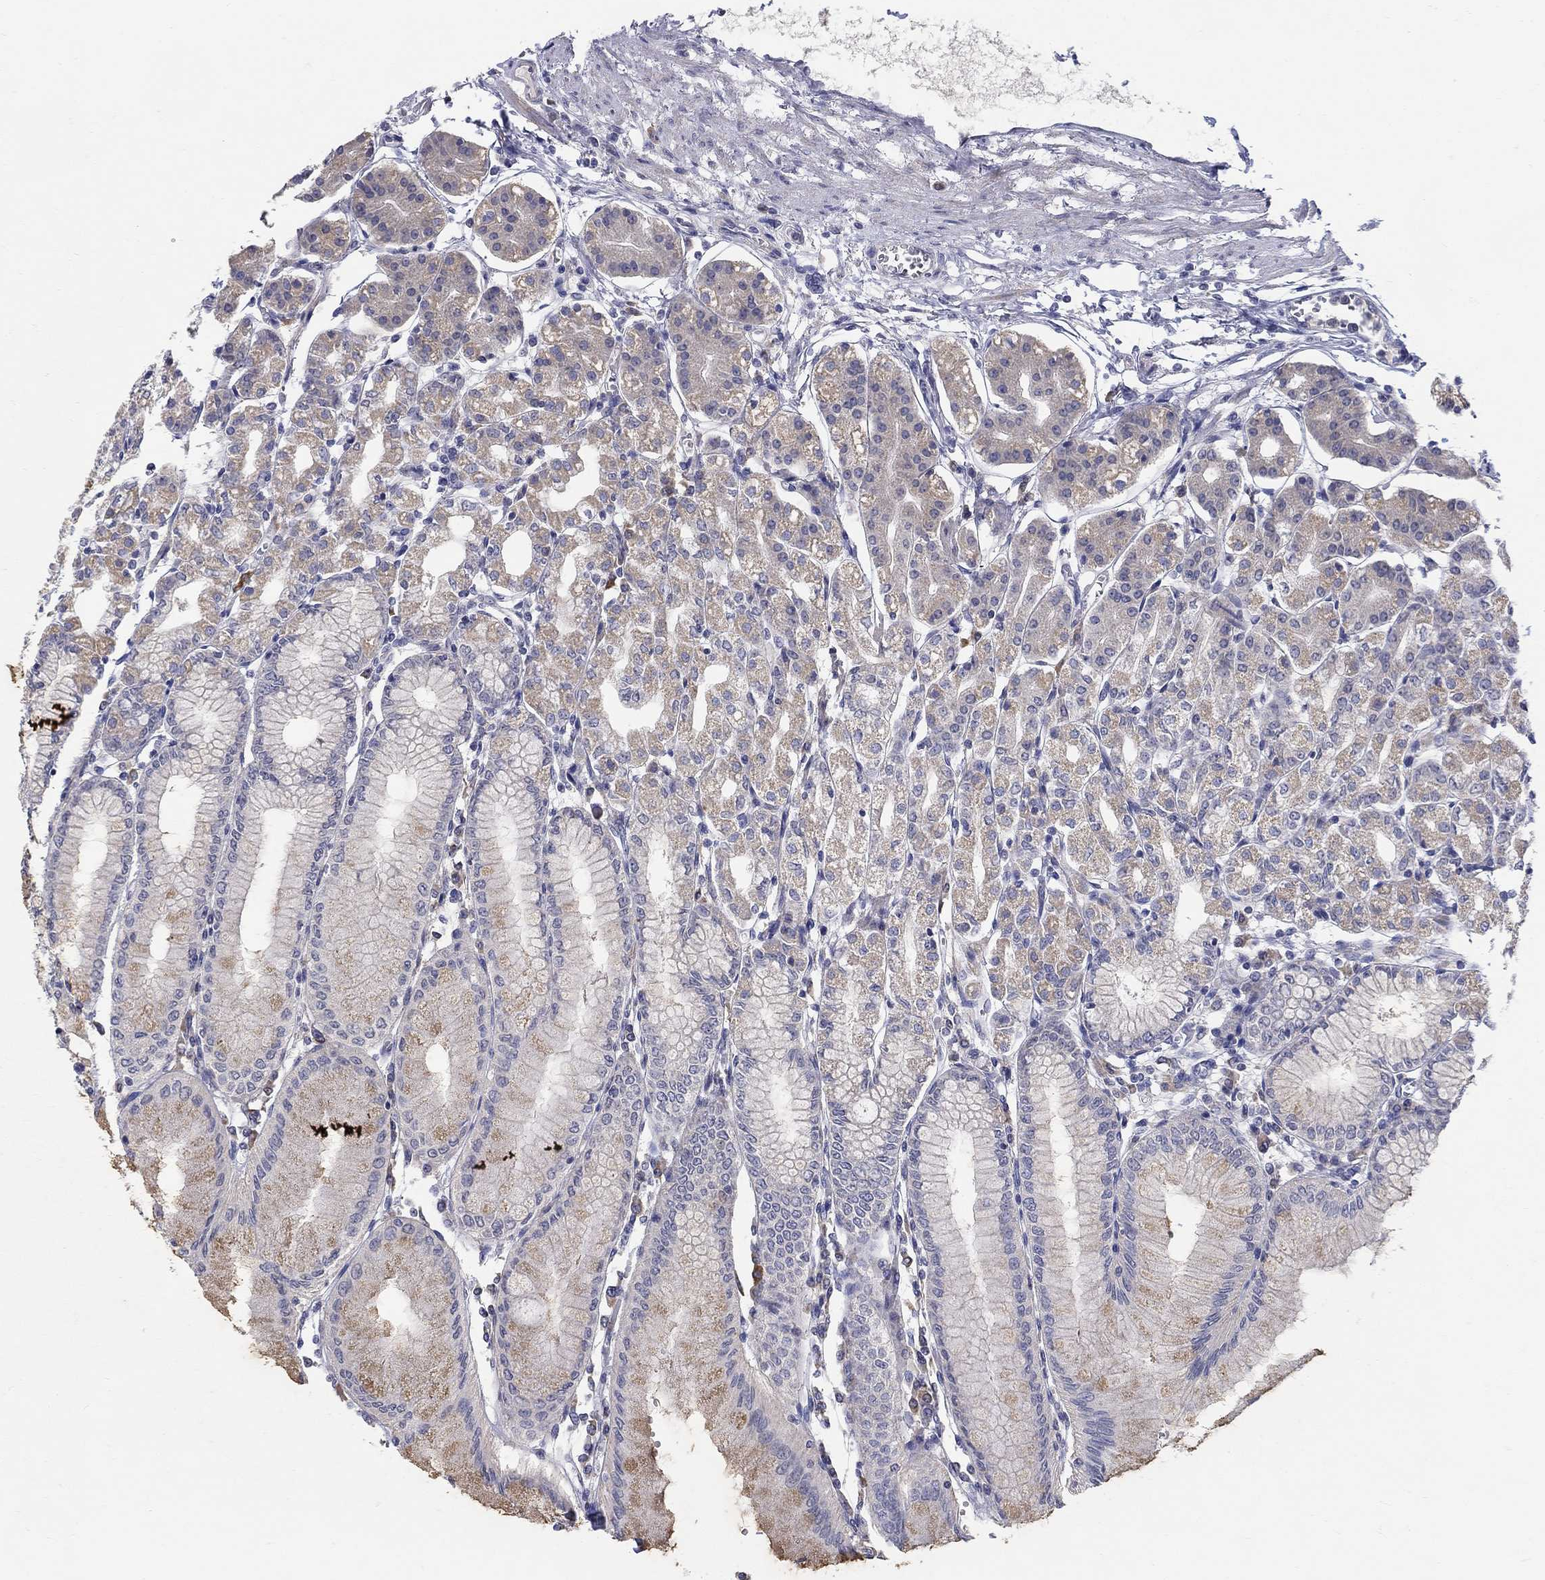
{"staining": {"intensity": "weak", "quantity": "25%-75%", "location": "cytoplasmic/membranous"}, "tissue": "stomach", "cell_type": "Glandular cells", "image_type": "normal", "snomed": [{"axis": "morphology", "description": "Normal tissue, NOS"}, {"axis": "topography", "description": "Skeletal muscle"}, {"axis": "topography", "description": "Stomach"}], "caption": "This histopathology image displays immunohistochemistry (IHC) staining of benign human stomach, with low weak cytoplasmic/membranous staining in approximately 25%-75% of glandular cells.", "gene": "ABCA4", "patient": {"sex": "female", "age": 57}}